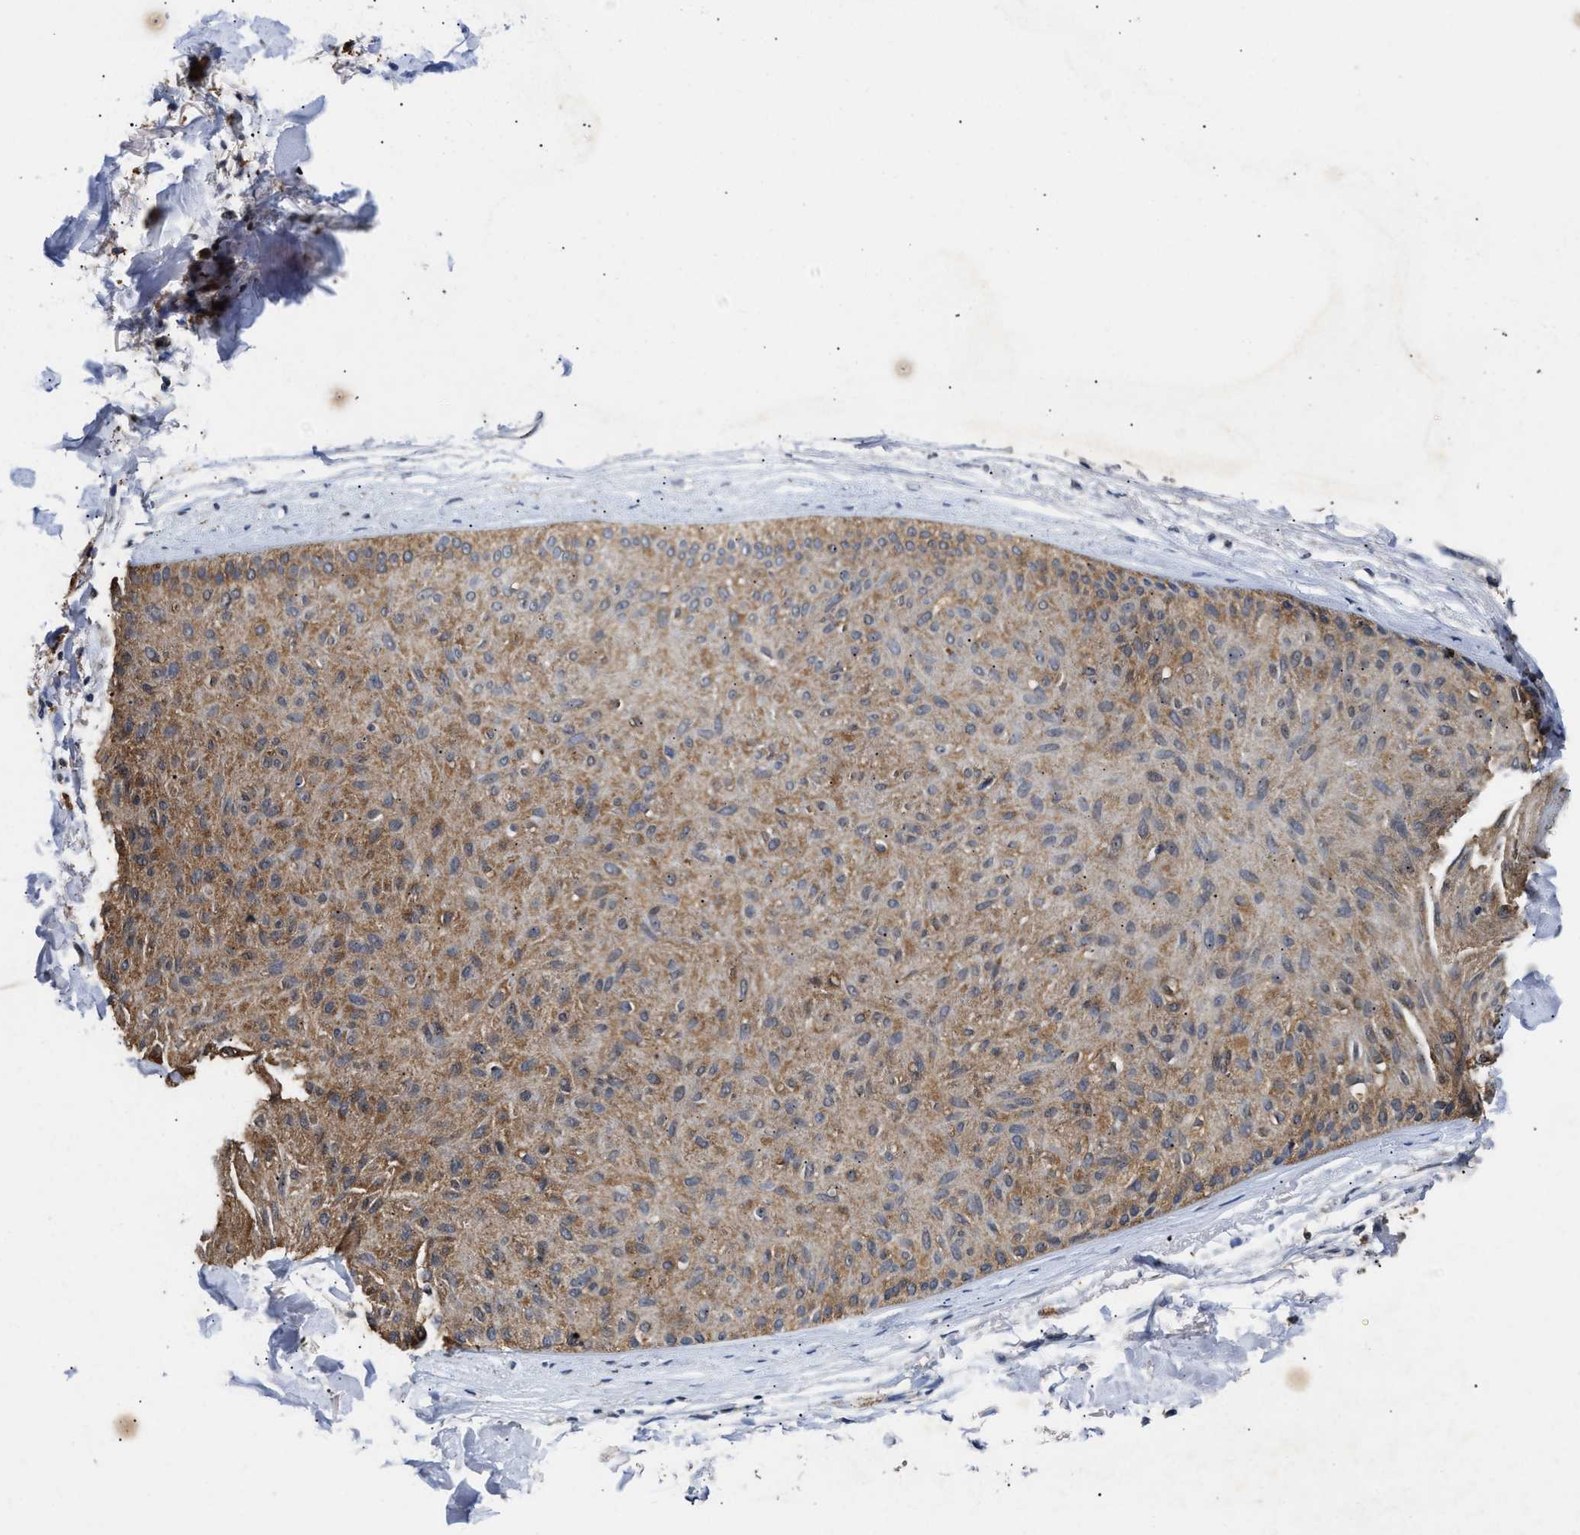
{"staining": {"intensity": "moderate", "quantity": "25%-75%", "location": "cytoplasmic/membranous"}, "tissue": "skin cancer", "cell_type": "Tumor cells", "image_type": "cancer", "snomed": [{"axis": "morphology", "description": "Normal tissue, NOS"}, {"axis": "morphology", "description": "Basal cell carcinoma"}, {"axis": "topography", "description": "Skin"}], "caption": "High-power microscopy captured an immunohistochemistry photomicrograph of basal cell carcinoma (skin), revealing moderate cytoplasmic/membranous positivity in about 25%-75% of tumor cells.", "gene": "ACOX1", "patient": {"sex": "male", "age": 52}}